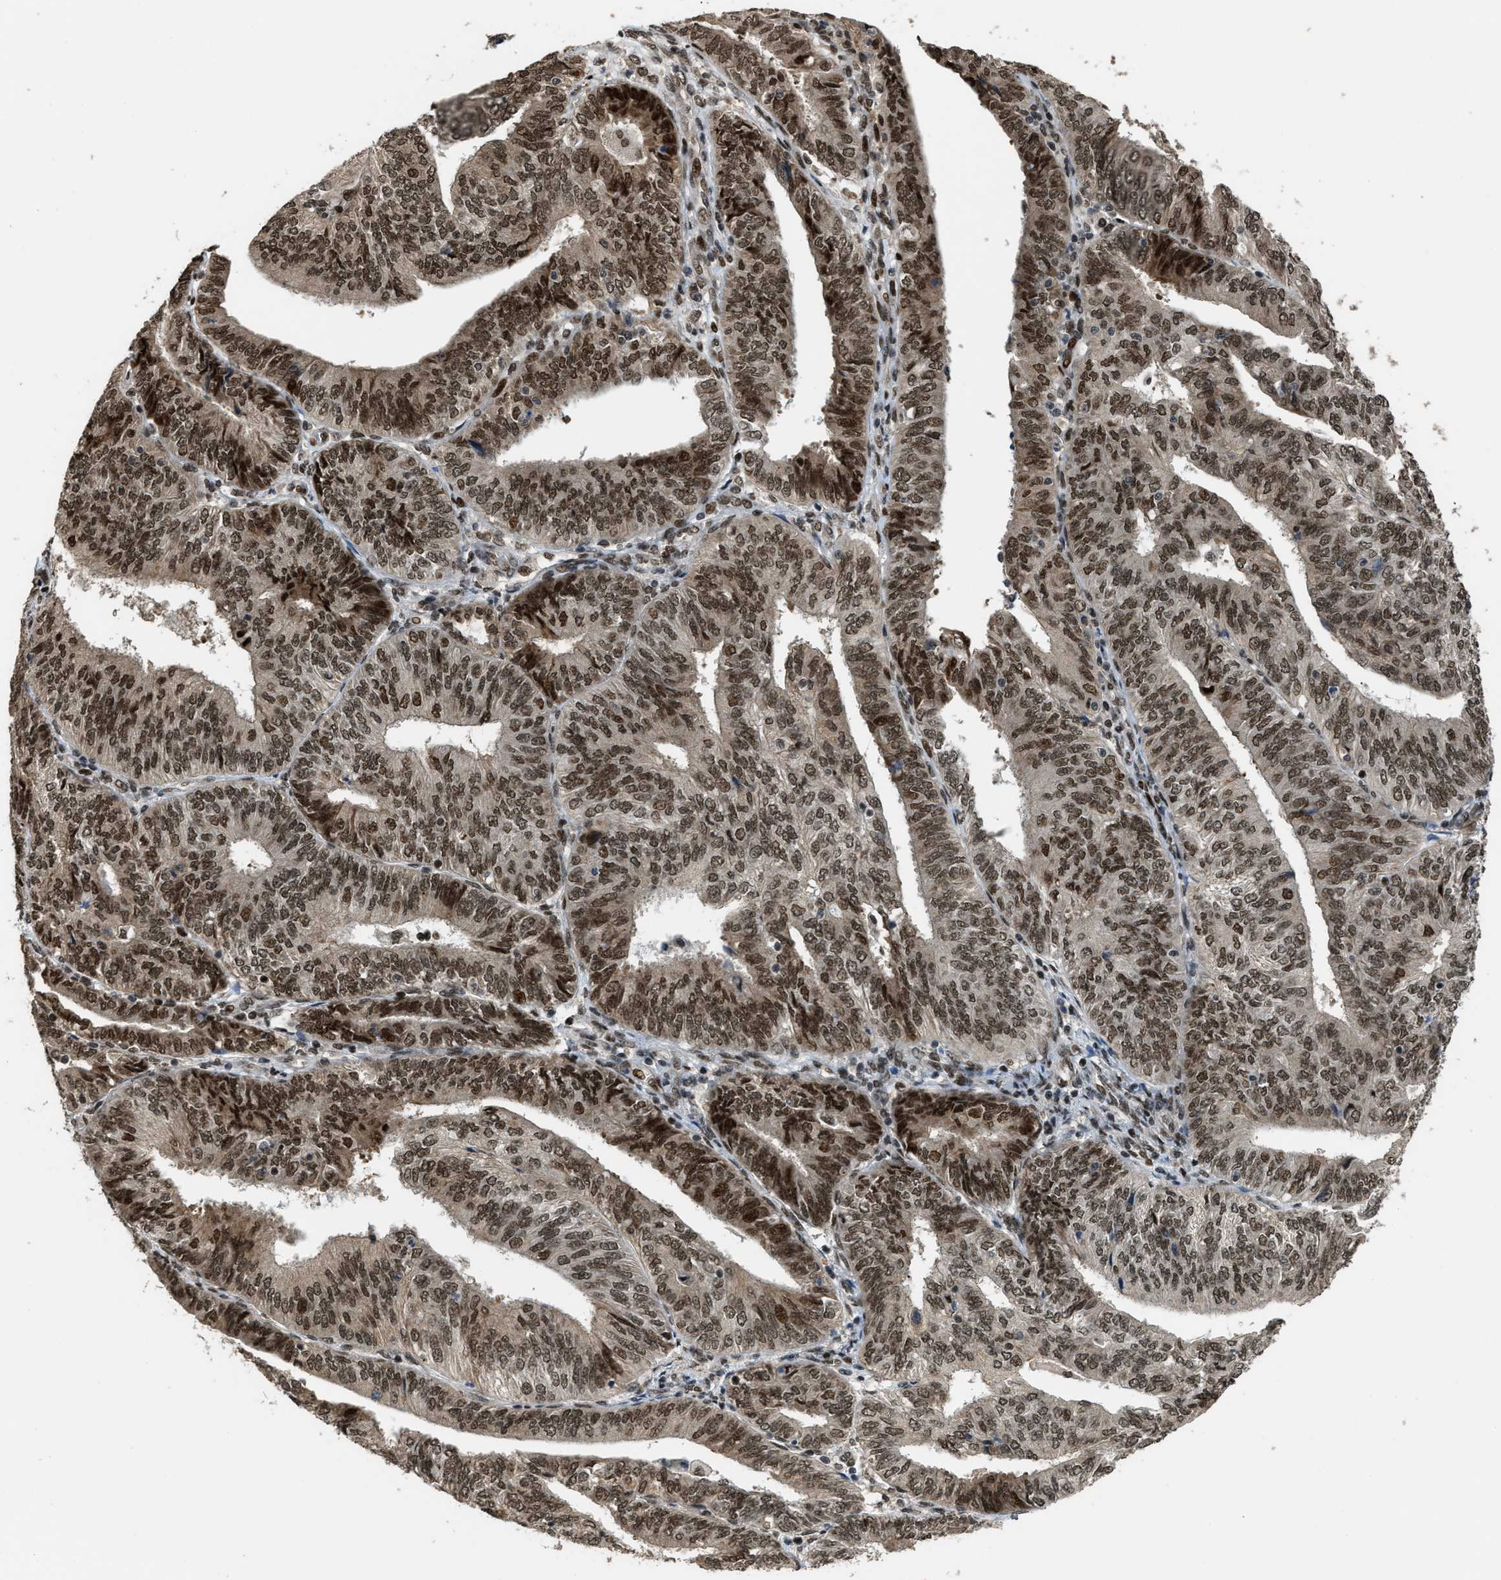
{"staining": {"intensity": "moderate", "quantity": ">75%", "location": "nuclear"}, "tissue": "endometrial cancer", "cell_type": "Tumor cells", "image_type": "cancer", "snomed": [{"axis": "morphology", "description": "Adenocarcinoma, NOS"}, {"axis": "topography", "description": "Endometrium"}], "caption": "Adenocarcinoma (endometrial) tissue displays moderate nuclear expression in about >75% of tumor cells, visualized by immunohistochemistry.", "gene": "SERTAD2", "patient": {"sex": "female", "age": 58}}